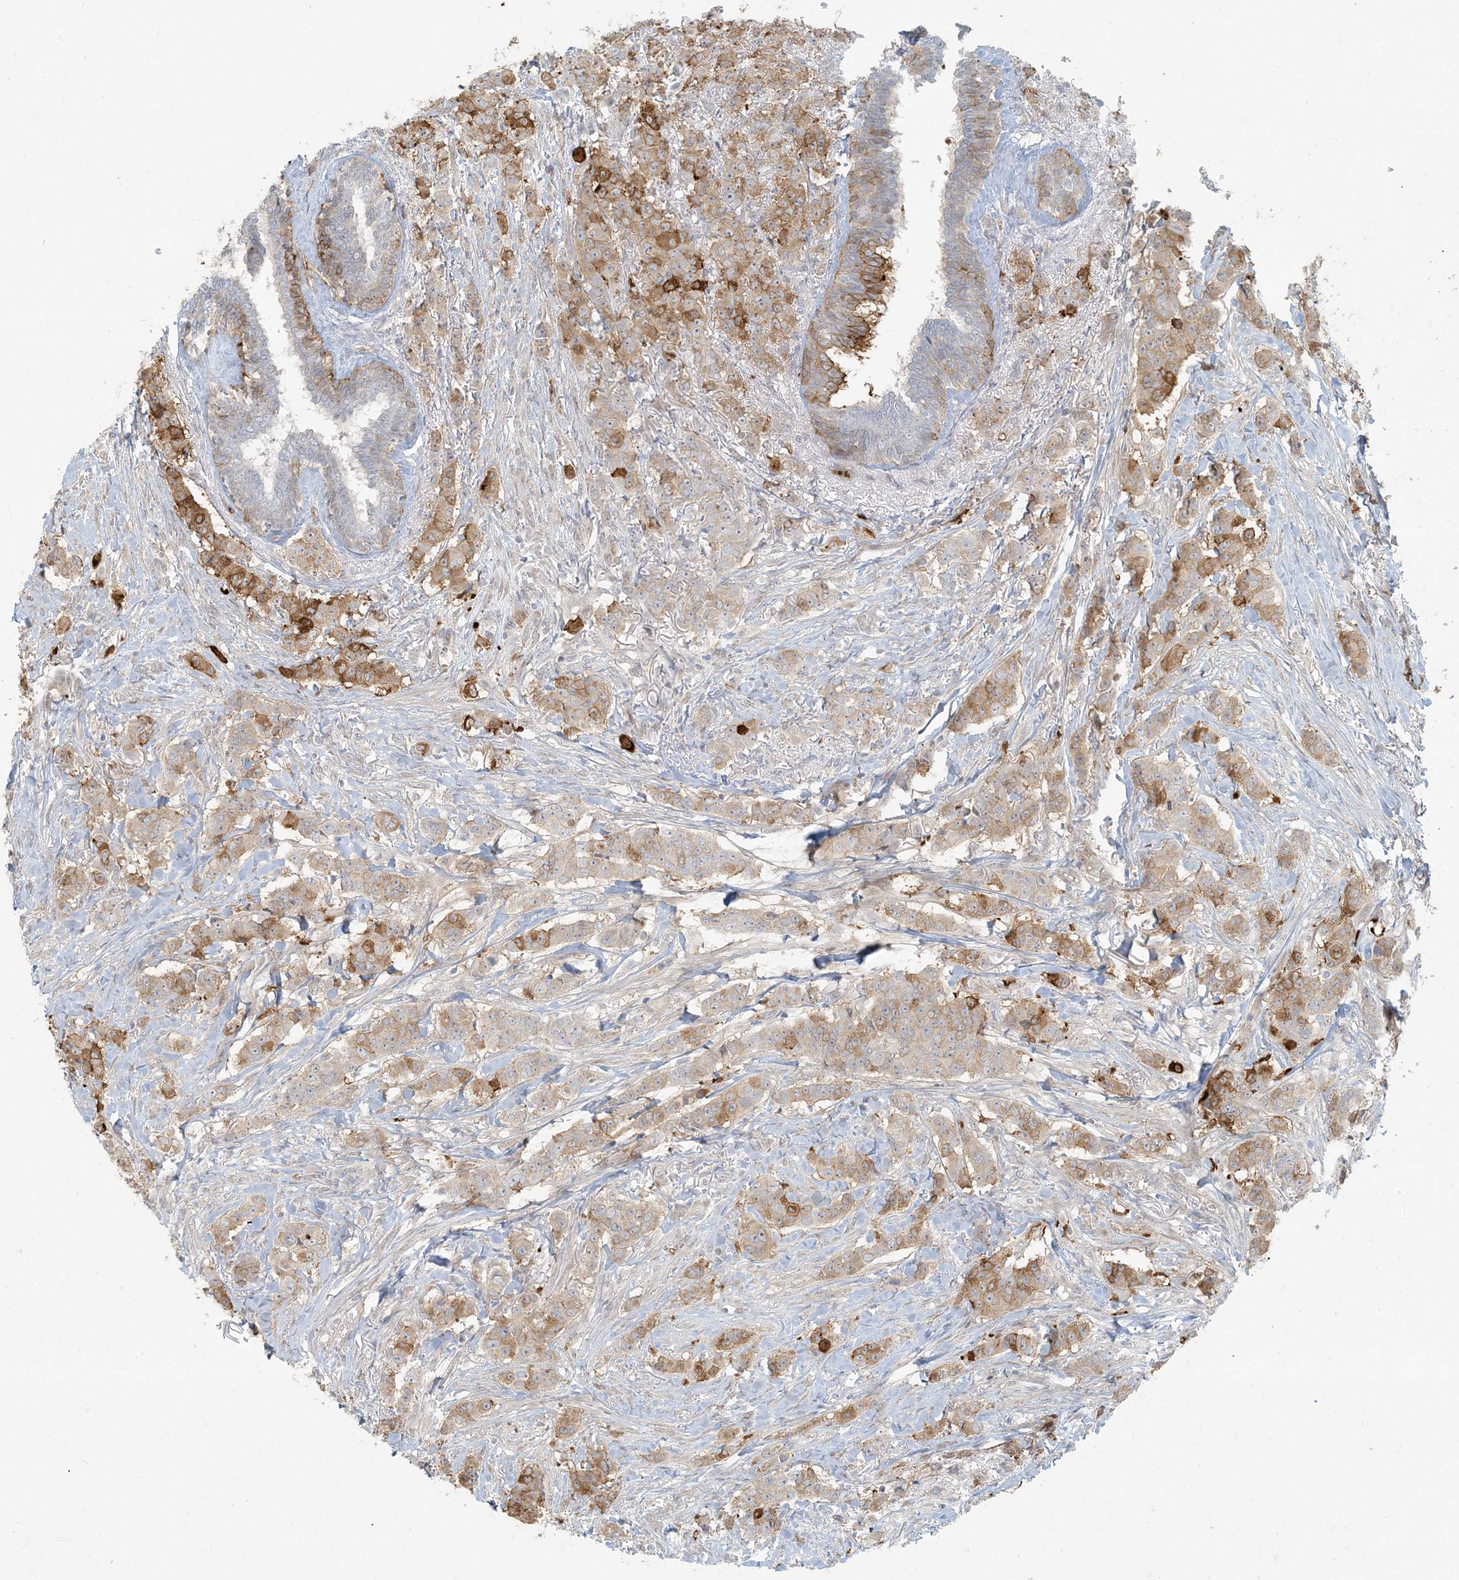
{"staining": {"intensity": "moderate", "quantity": "25%-75%", "location": "cytoplasmic/membranous"}, "tissue": "breast cancer", "cell_type": "Tumor cells", "image_type": "cancer", "snomed": [{"axis": "morphology", "description": "Duct carcinoma"}, {"axis": "topography", "description": "Breast"}], "caption": "An immunohistochemistry photomicrograph of neoplastic tissue is shown. Protein staining in brown labels moderate cytoplasmic/membranous positivity in breast cancer within tumor cells.", "gene": "BCORL1", "patient": {"sex": "female", "age": 40}}